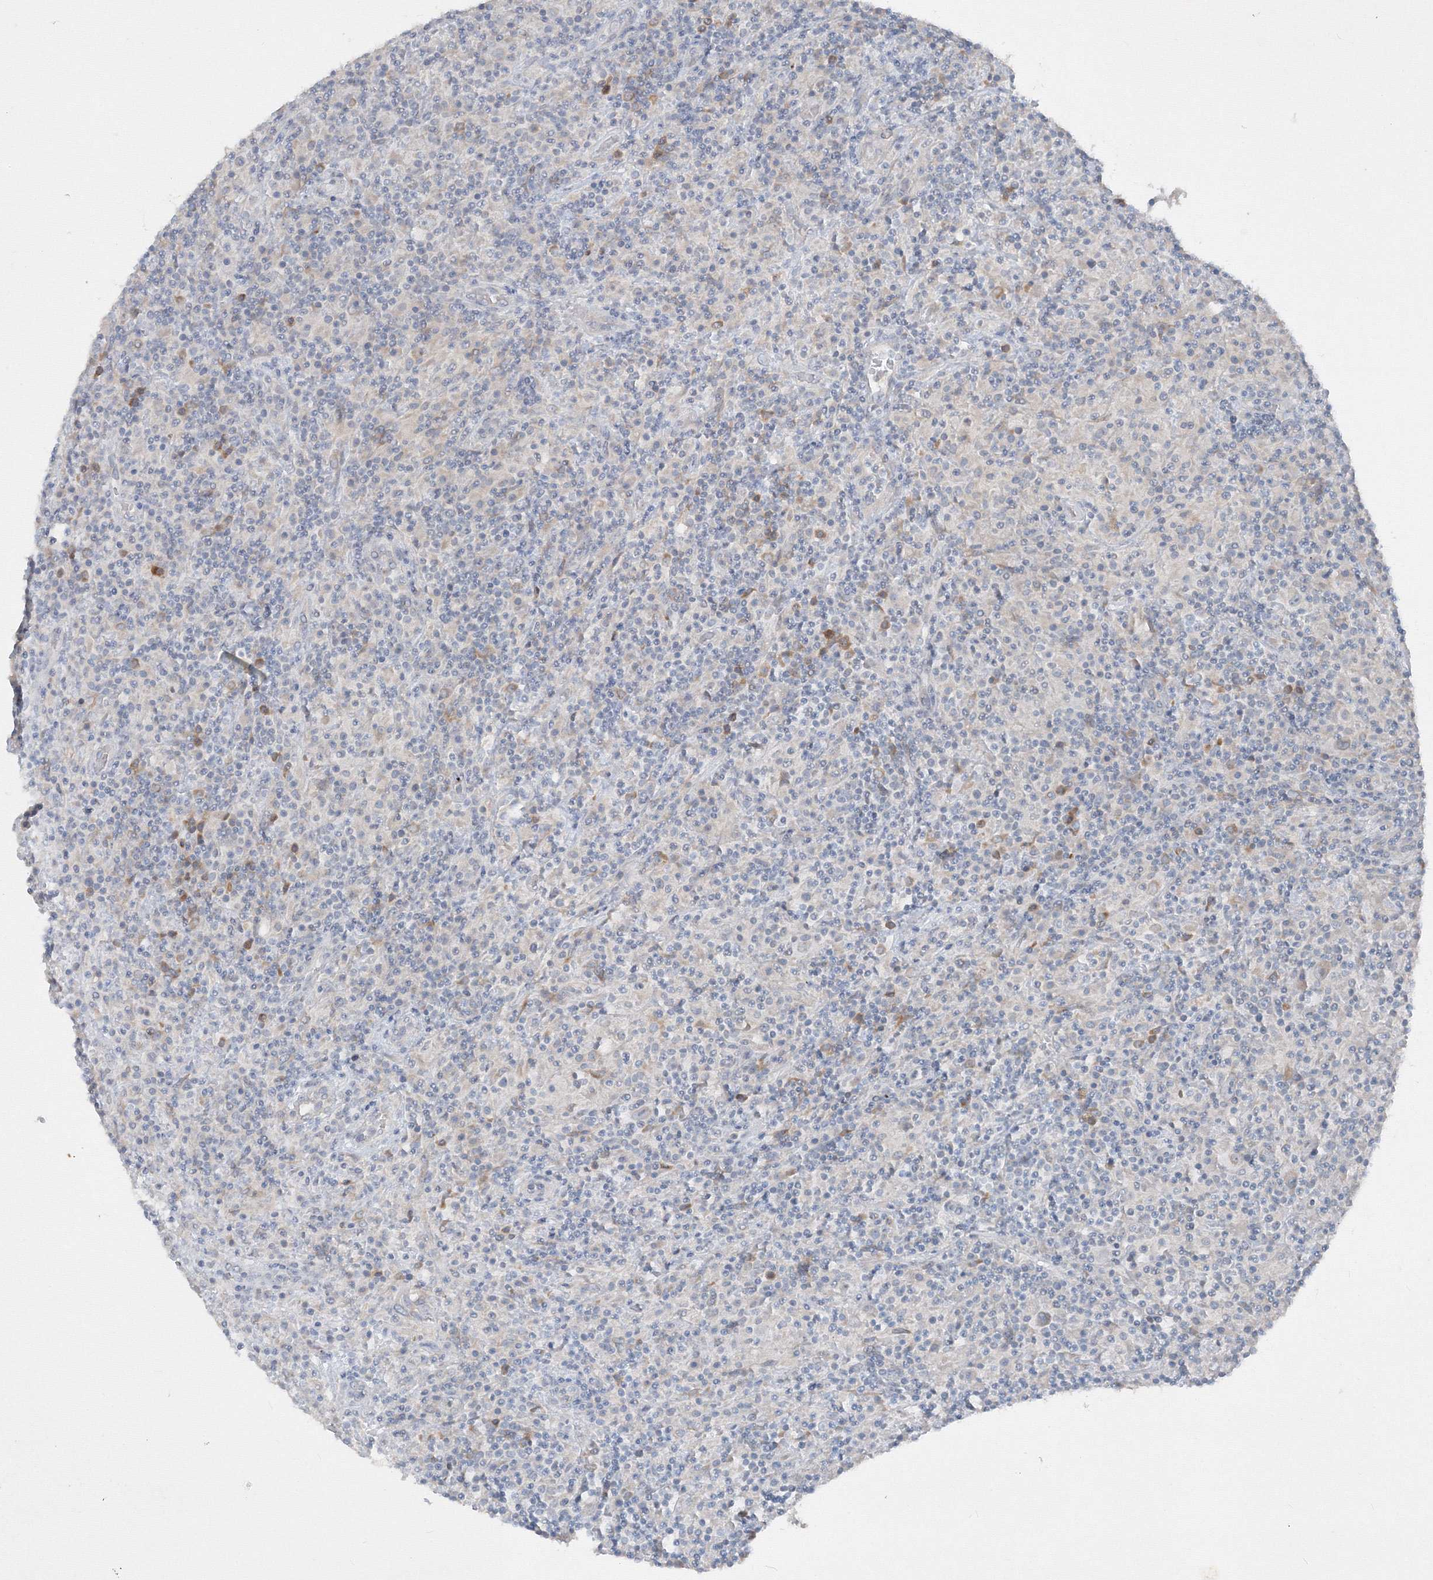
{"staining": {"intensity": "negative", "quantity": "none", "location": "none"}, "tissue": "lymphoma", "cell_type": "Tumor cells", "image_type": "cancer", "snomed": [{"axis": "morphology", "description": "Hodgkin's disease, NOS"}, {"axis": "topography", "description": "Lymph node"}], "caption": "DAB immunohistochemical staining of Hodgkin's disease exhibits no significant positivity in tumor cells.", "gene": "IFNAR1", "patient": {"sex": "male", "age": 70}}